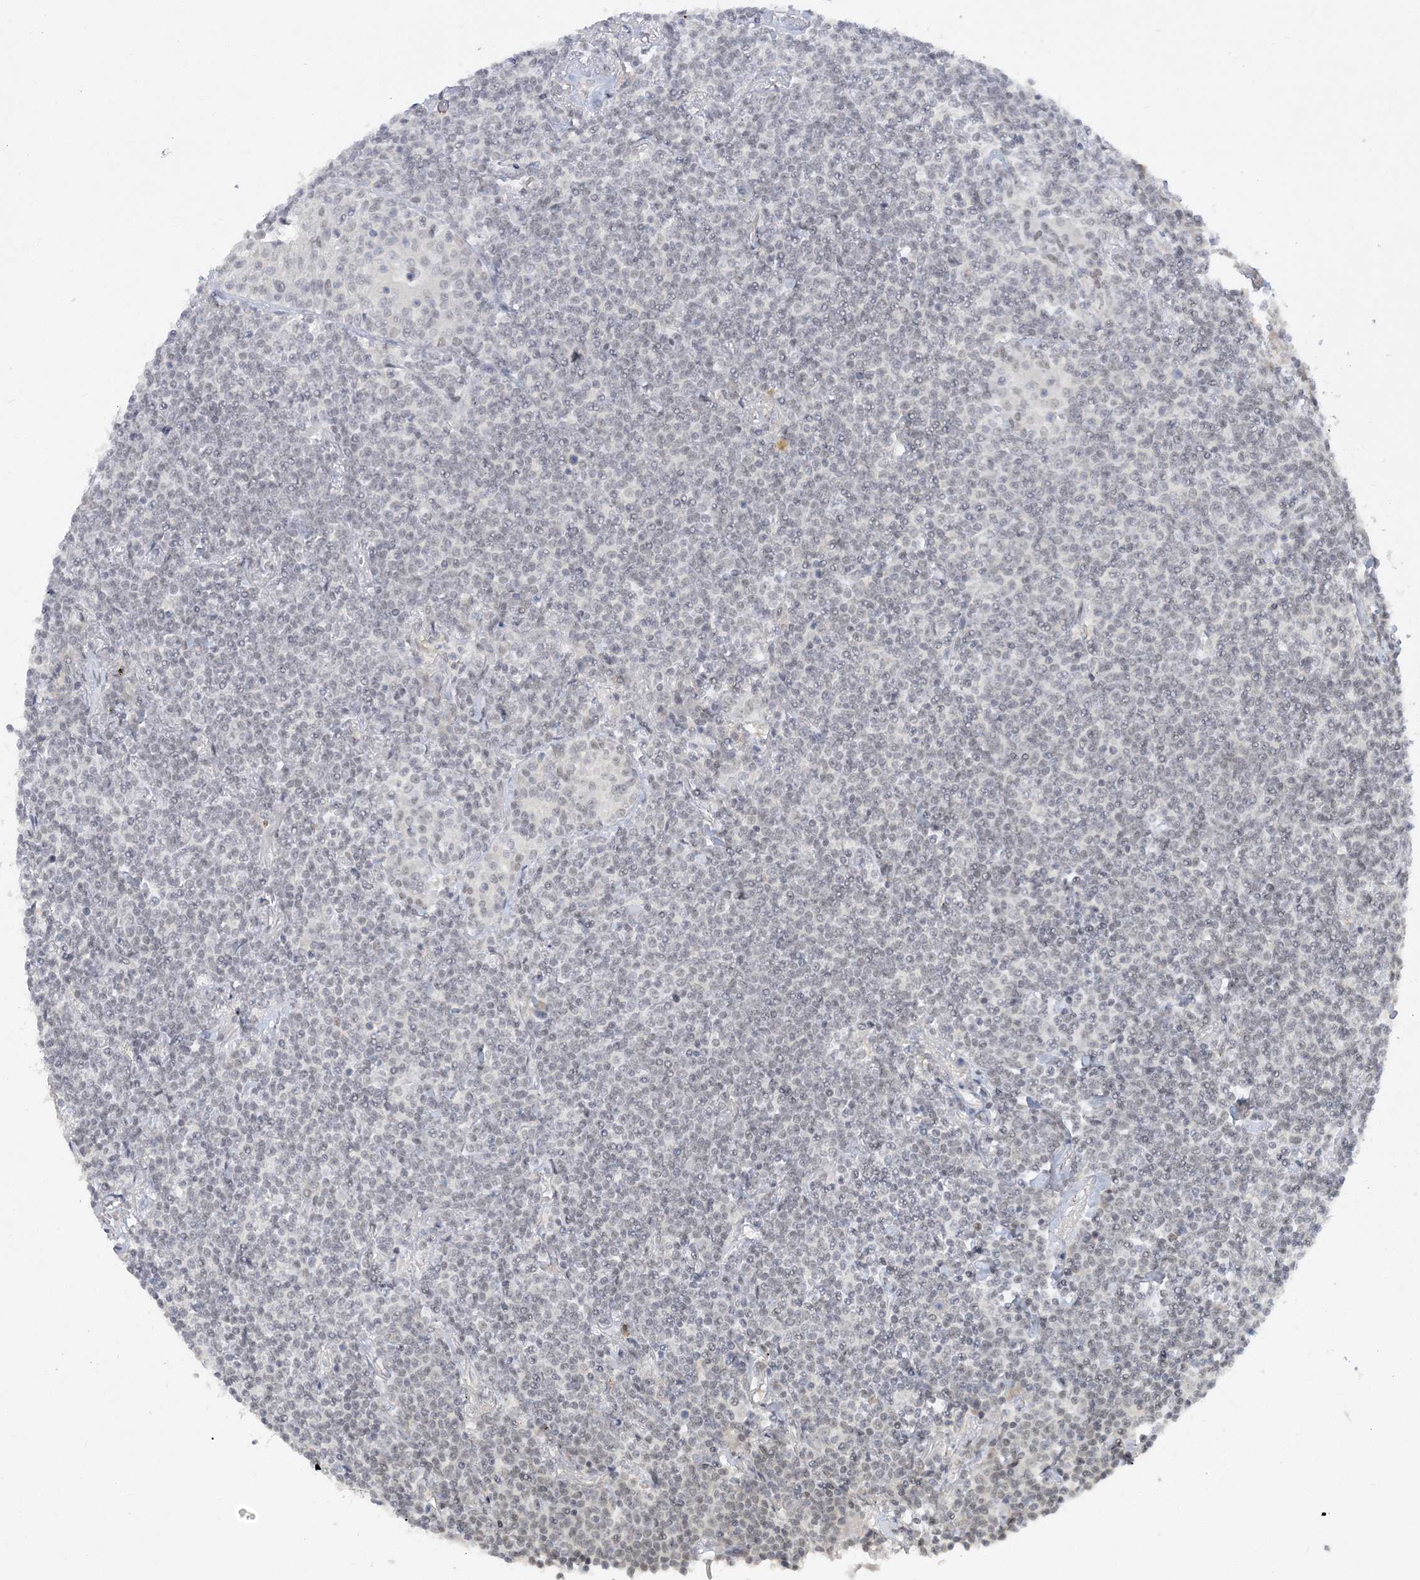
{"staining": {"intensity": "negative", "quantity": "none", "location": "none"}, "tissue": "lymphoma", "cell_type": "Tumor cells", "image_type": "cancer", "snomed": [{"axis": "morphology", "description": "Malignant lymphoma, non-Hodgkin's type, Low grade"}, {"axis": "topography", "description": "Lung"}], "caption": "Tumor cells are negative for brown protein staining in lymphoma.", "gene": "KMT2D", "patient": {"sex": "female", "age": 71}}